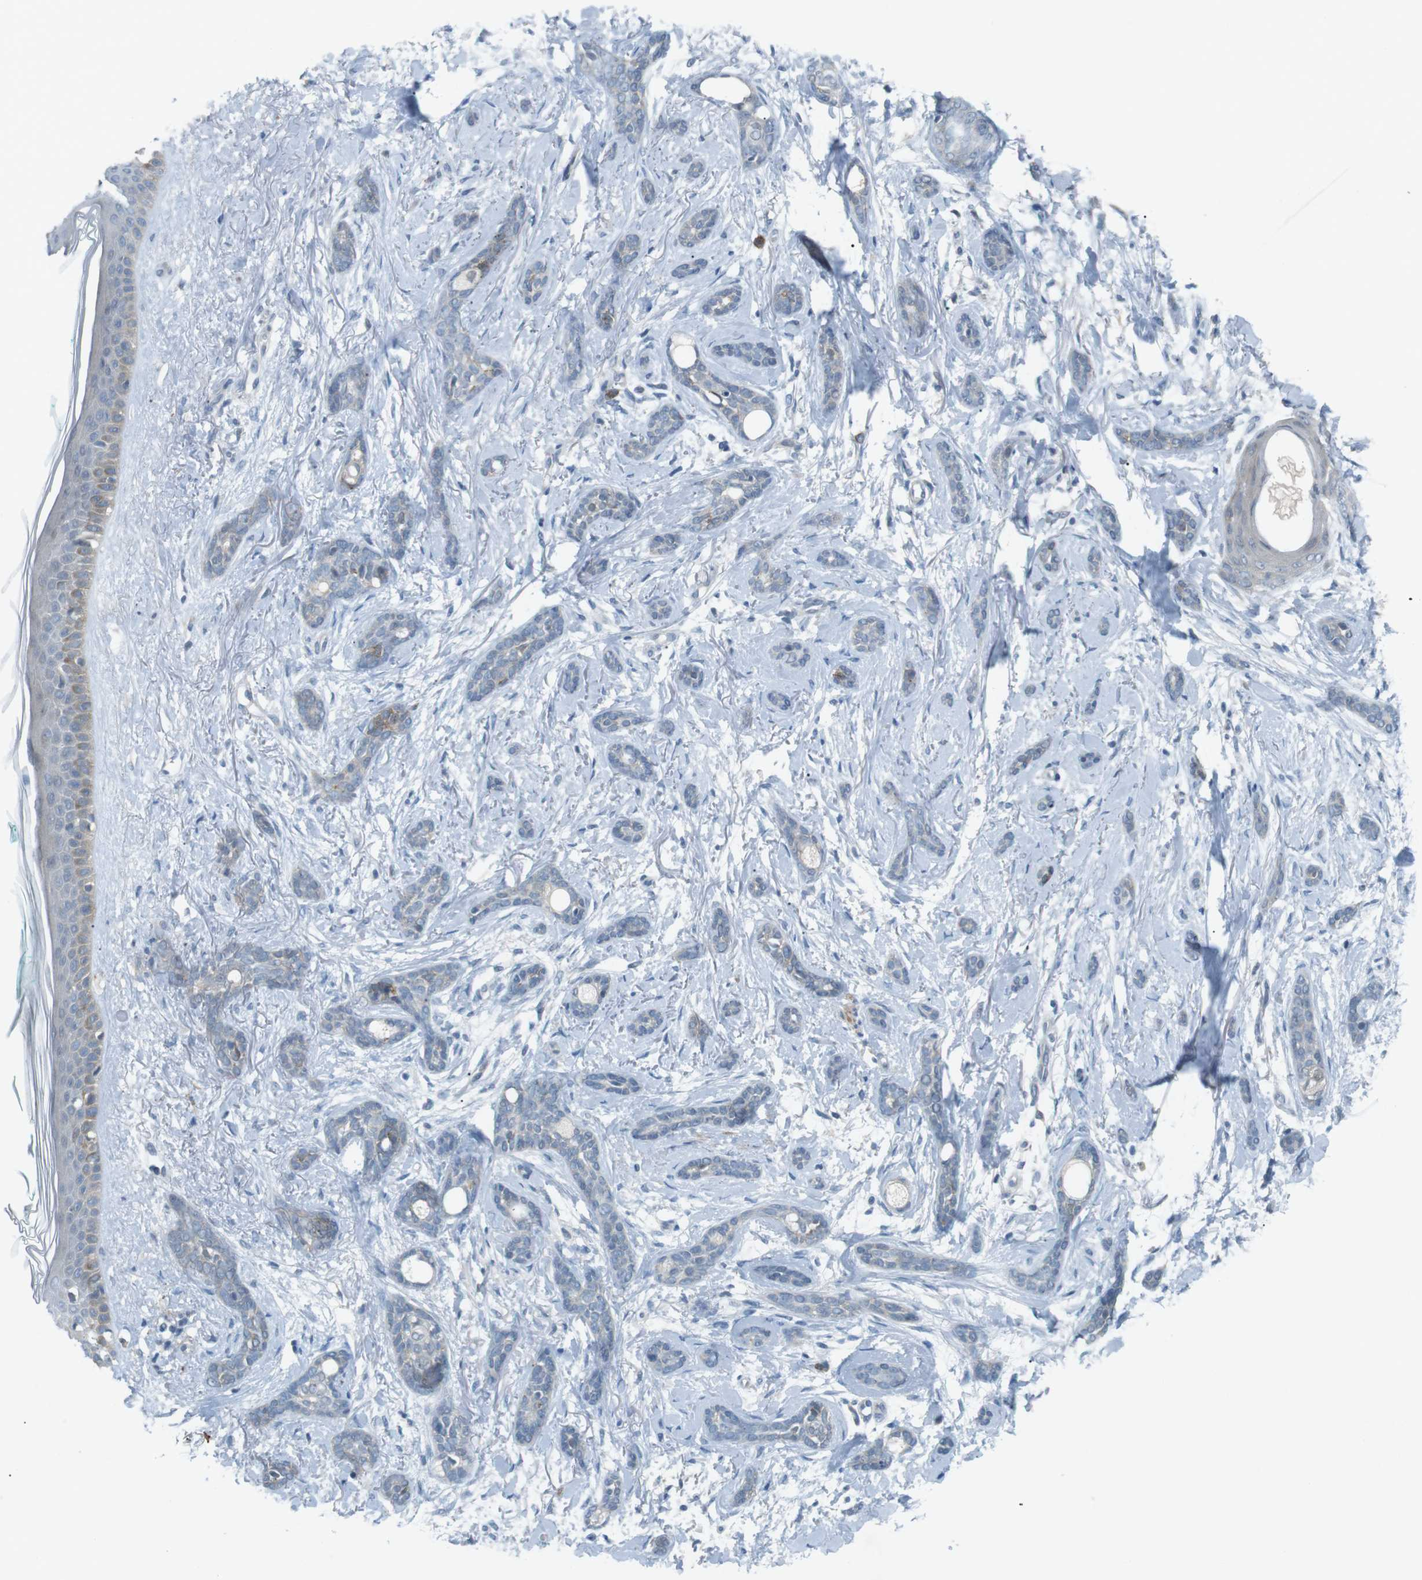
{"staining": {"intensity": "negative", "quantity": "none", "location": "none"}, "tissue": "skin cancer", "cell_type": "Tumor cells", "image_type": "cancer", "snomed": [{"axis": "morphology", "description": "Basal cell carcinoma"}, {"axis": "morphology", "description": "Adnexal tumor, benign"}, {"axis": "topography", "description": "Skin"}], "caption": "Protein analysis of skin cancer (basal cell carcinoma) shows no significant expression in tumor cells.", "gene": "RTN3", "patient": {"sex": "female", "age": 42}}